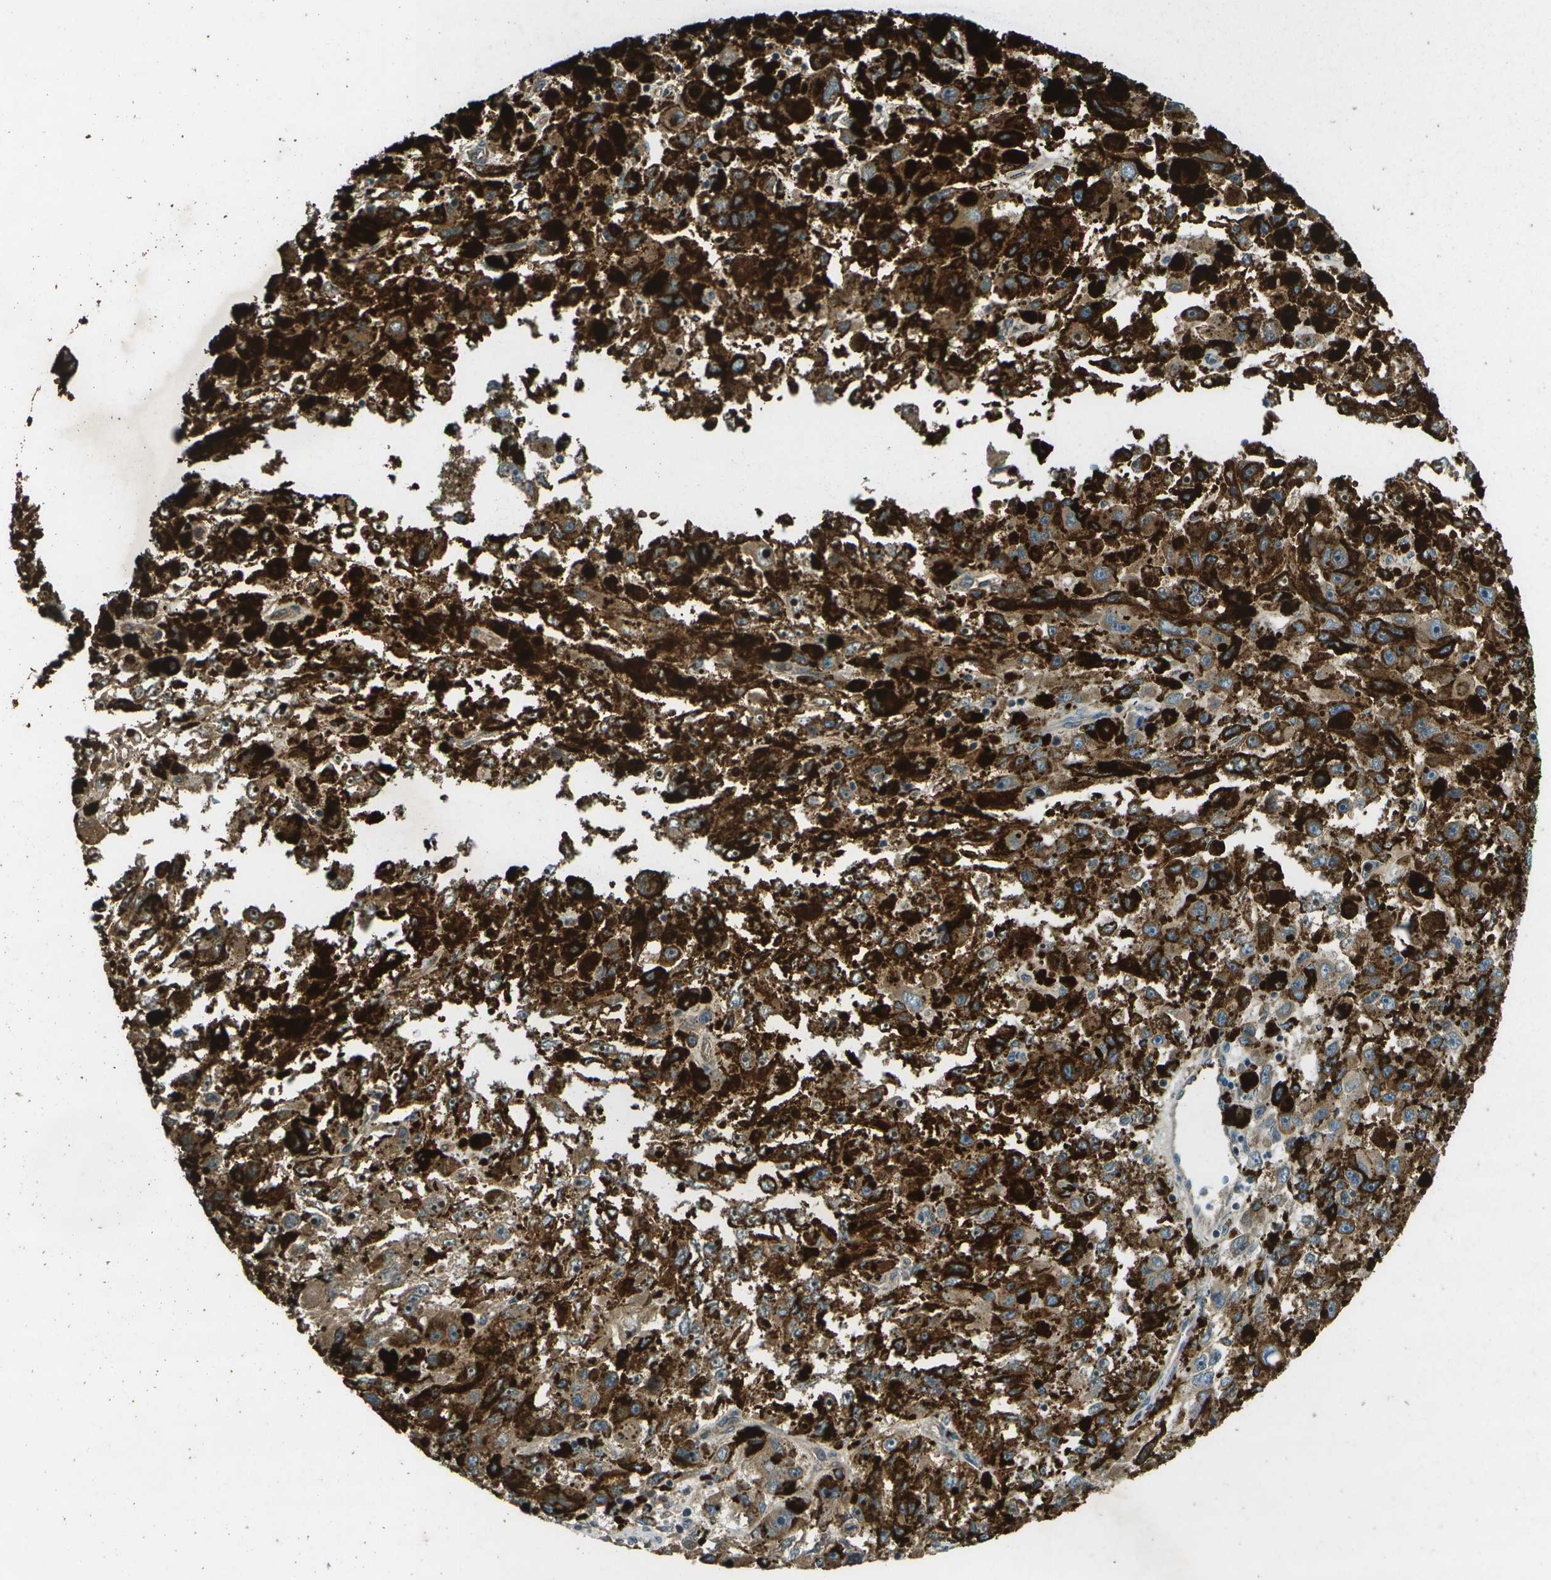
{"staining": {"intensity": "moderate", "quantity": ">75%", "location": "cytoplasmic/membranous"}, "tissue": "melanoma", "cell_type": "Tumor cells", "image_type": "cancer", "snomed": [{"axis": "morphology", "description": "Malignant melanoma, NOS"}, {"axis": "topography", "description": "Skin"}], "caption": "Melanoma was stained to show a protein in brown. There is medium levels of moderate cytoplasmic/membranous expression in approximately >75% of tumor cells.", "gene": "HFE", "patient": {"sex": "female", "age": 104}}